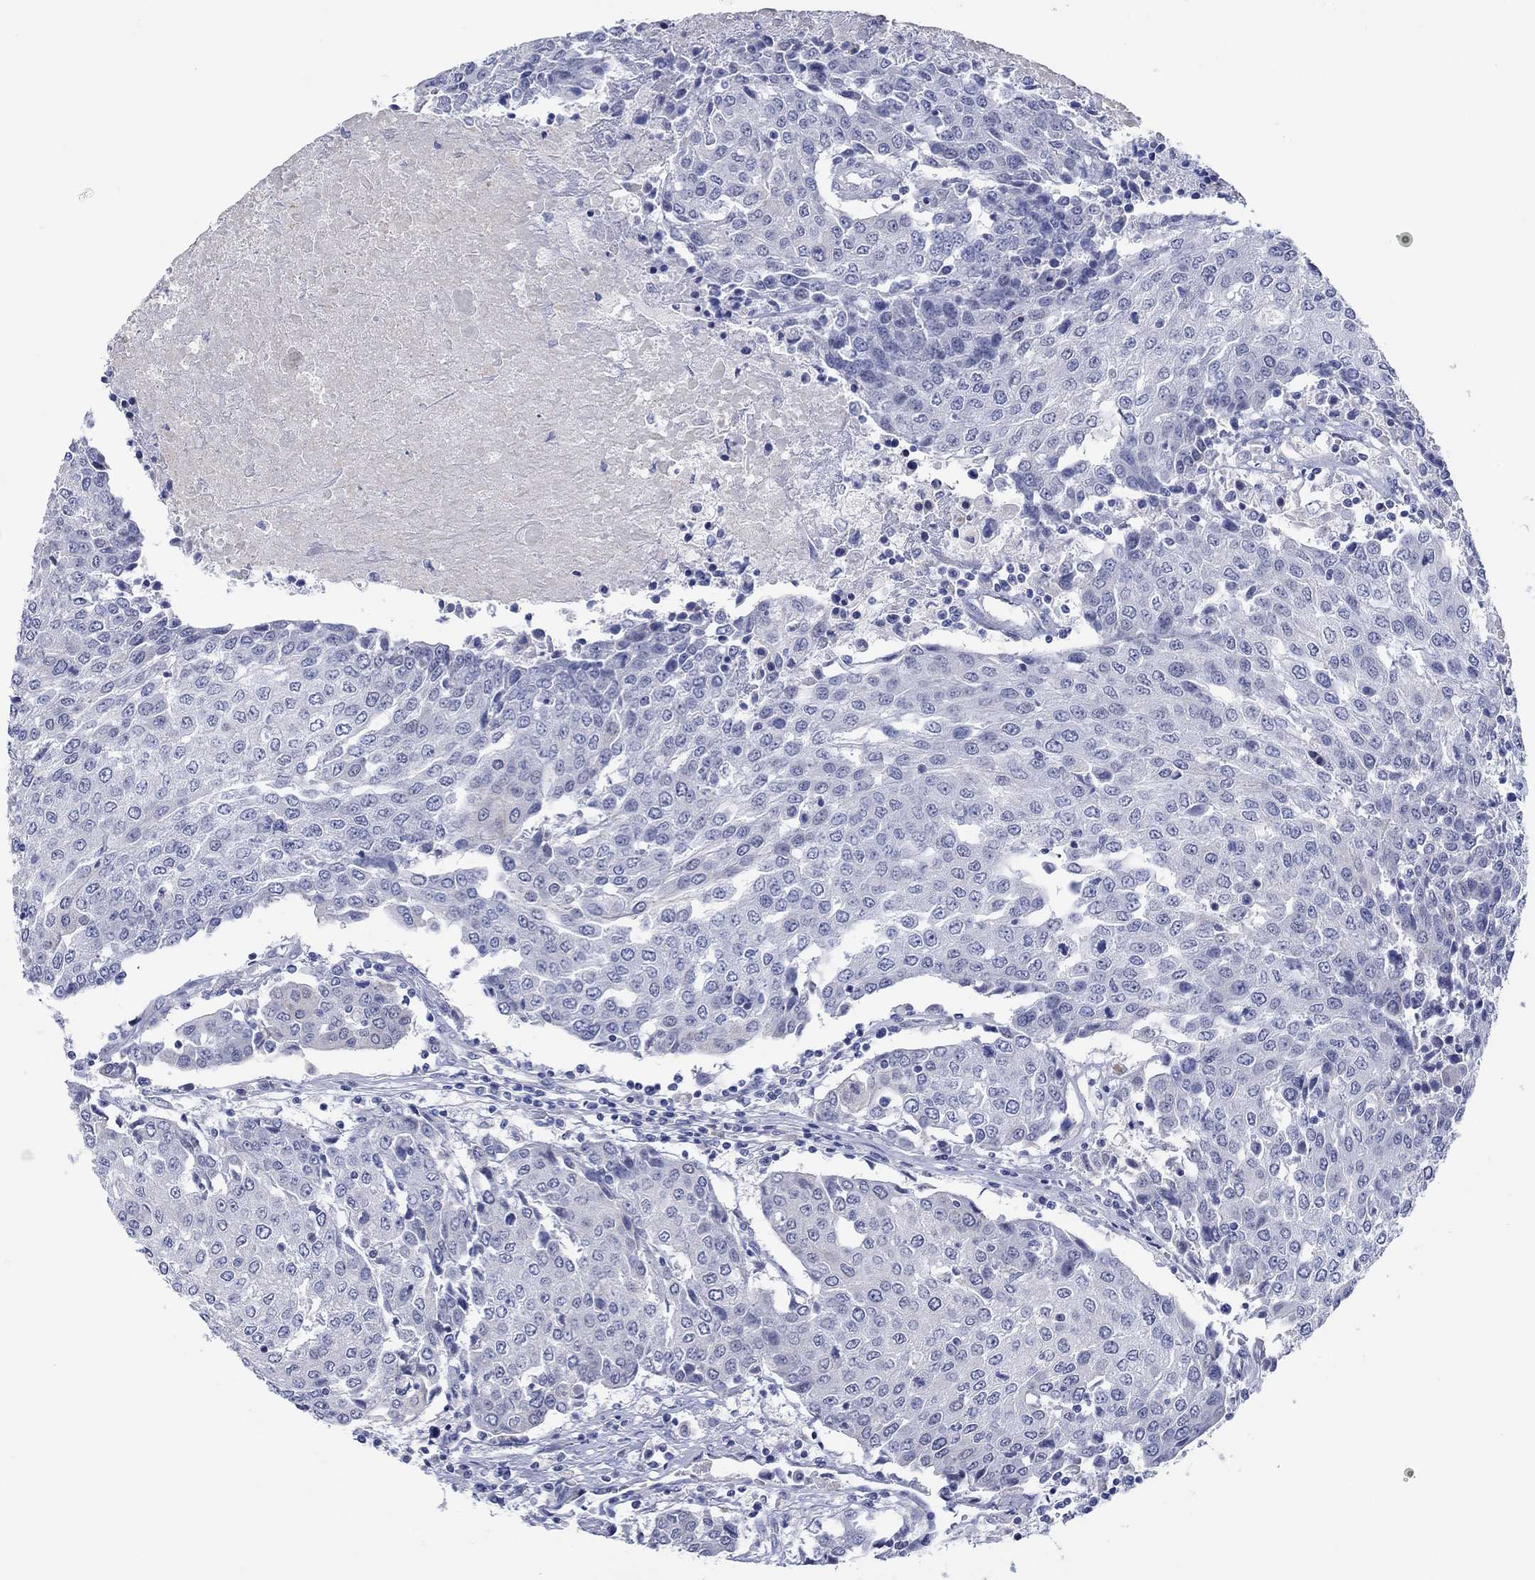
{"staining": {"intensity": "negative", "quantity": "none", "location": "none"}, "tissue": "urothelial cancer", "cell_type": "Tumor cells", "image_type": "cancer", "snomed": [{"axis": "morphology", "description": "Urothelial carcinoma, High grade"}, {"axis": "topography", "description": "Urinary bladder"}], "caption": "Urothelial carcinoma (high-grade) was stained to show a protein in brown. There is no significant expression in tumor cells.", "gene": "KRT222", "patient": {"sex": "female", "age": 85}}